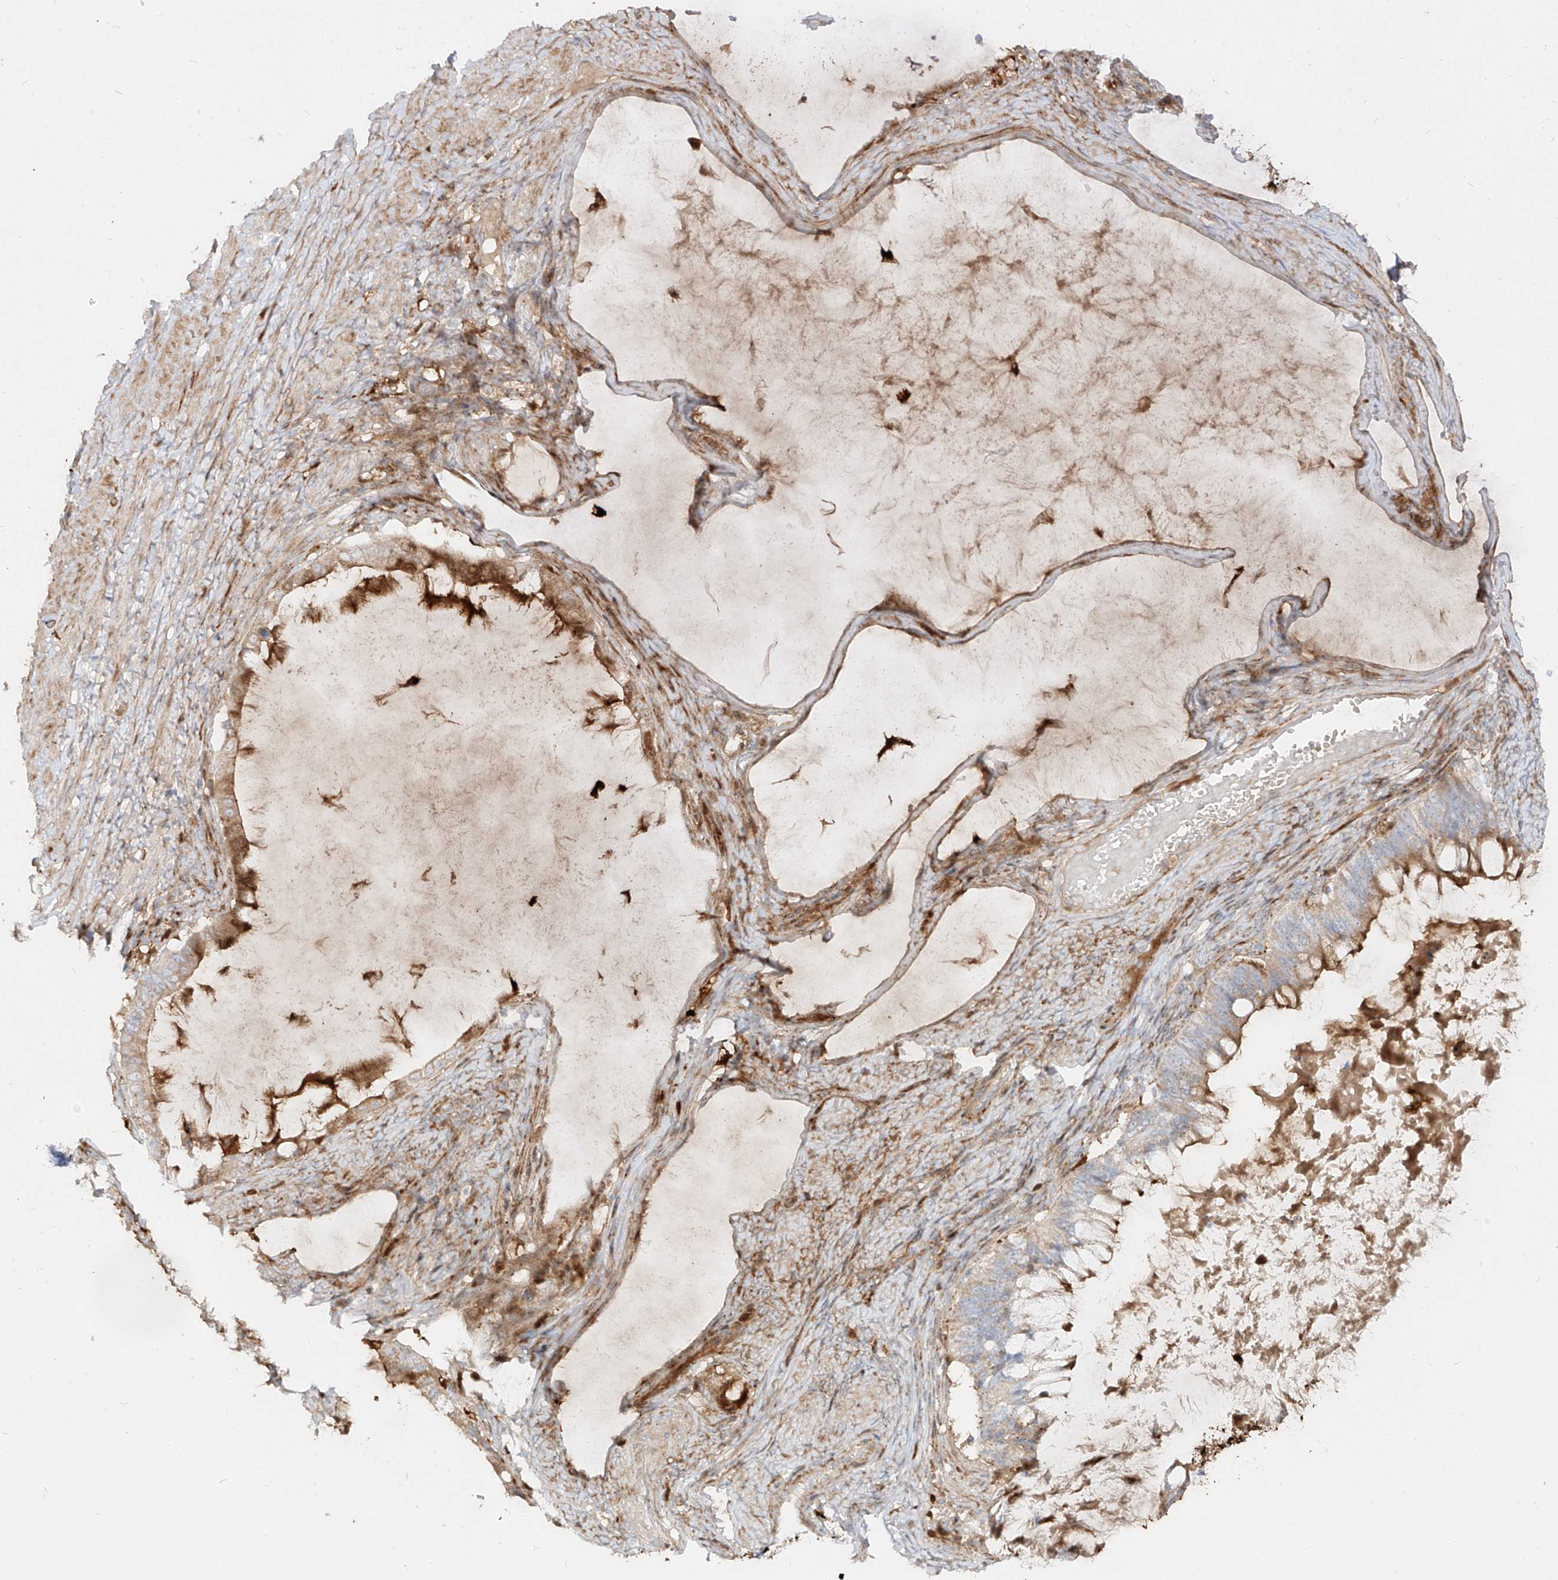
{"staining": {"intensity": "moderate", "quantity": "25%-75%", "location": "cytoplasmic/membranous"}, "tissue": "ovarian cancer", "cell_type": "Tumor cells", "image_type": "cancer", "snomed": [{"axis": "morphology", "description": "Cystadenocarcinoma, mucinous, NOS"}, {"axis": "topography", "description": "Ovary"}], "caption": "Protein expression analysis of human ovarian cancer (mucinous cystadenocarcinoma) reveals moderate cytoplasmic/membranous staining in approximately 25%-75% of tumor cells.", "gene": "KYNU", "patient": {"sex": "female", "age": 61}}